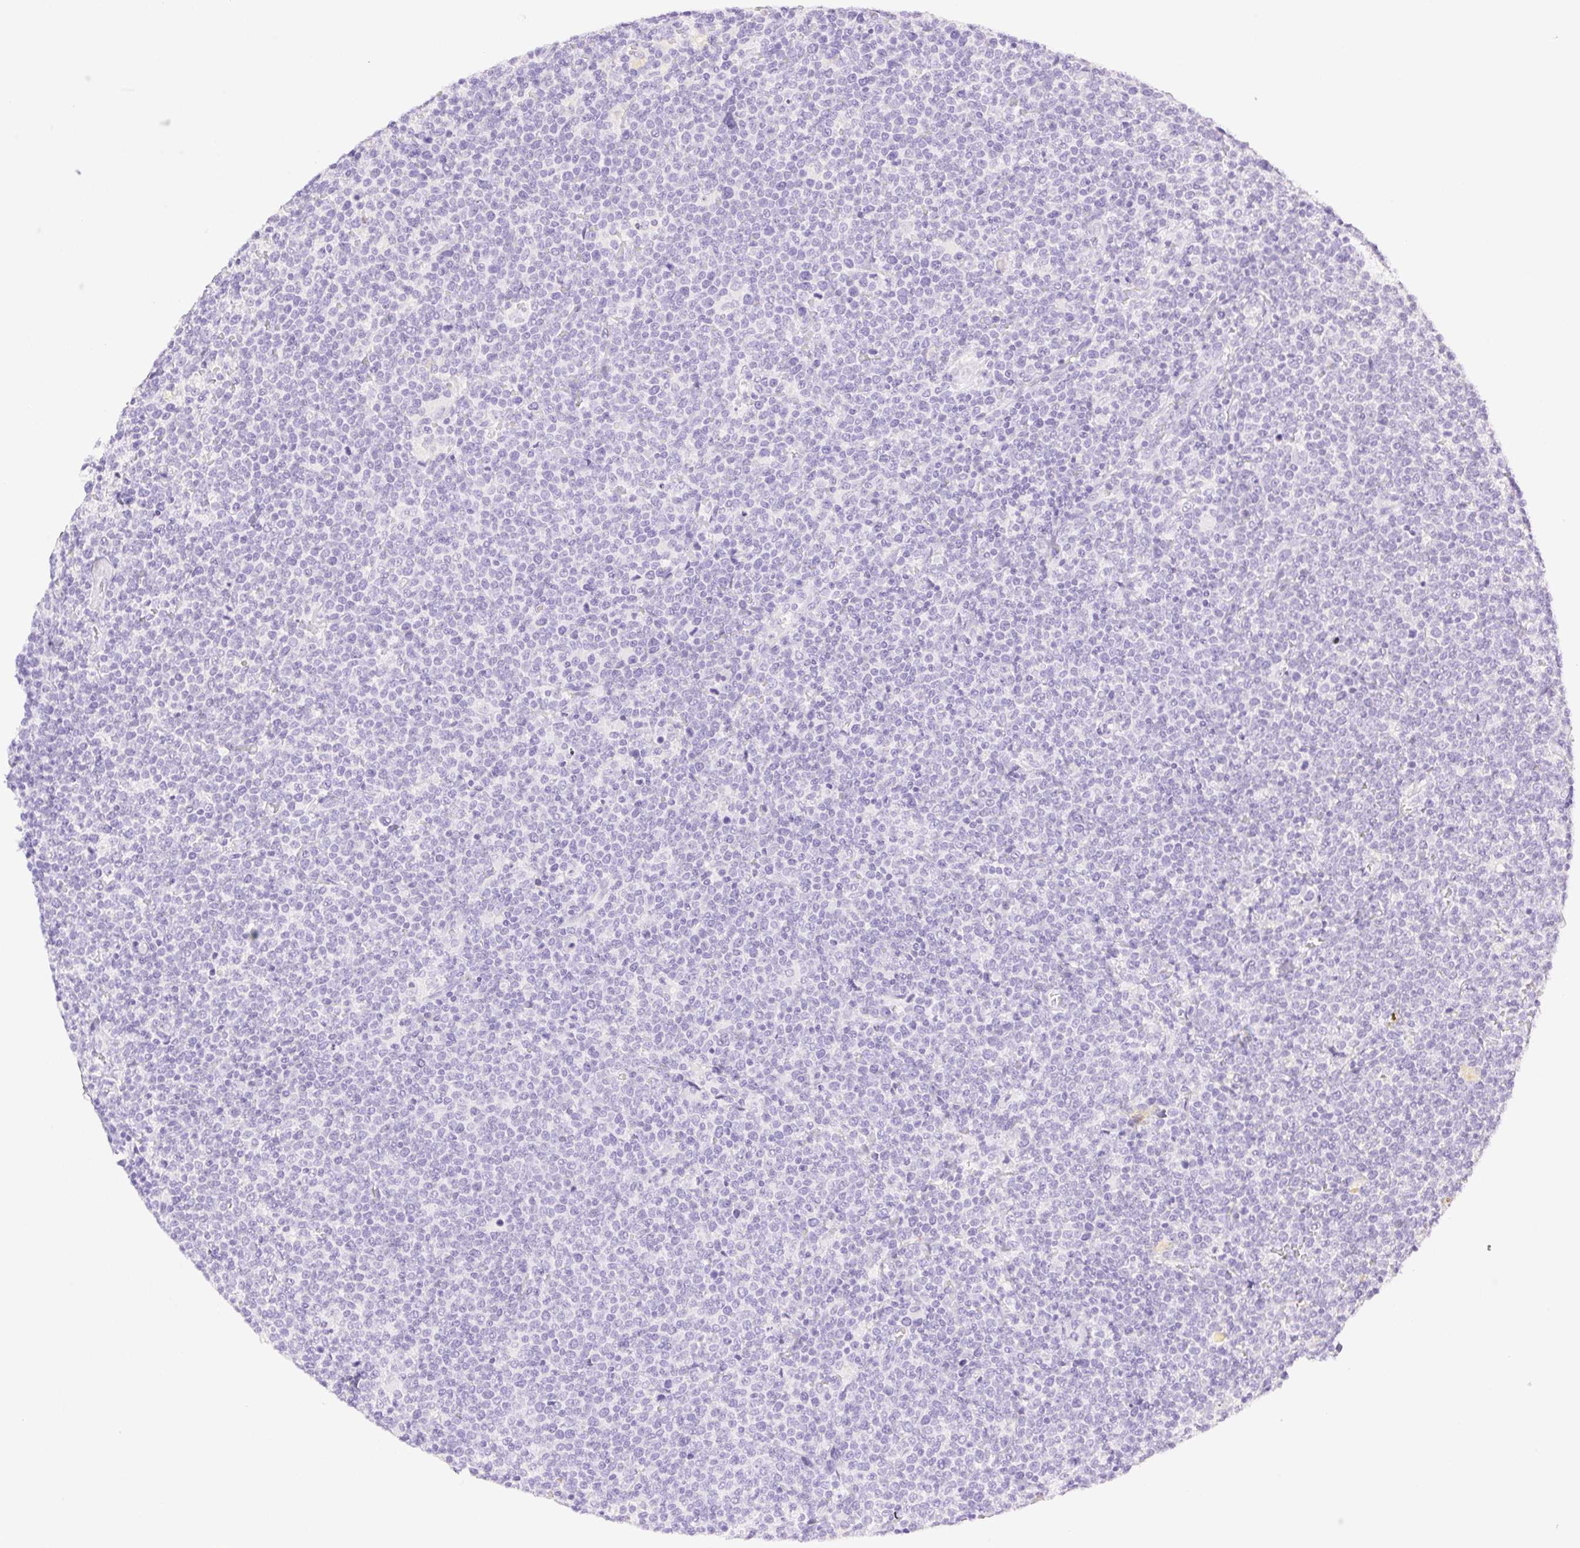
{"staining": {"intensity": "negative", "quantity": "none", "location": "none"}, "tissue": "lymphoma", "cell_type": "Tumor cells", "image_type": "cancer", "snomed": [{"axis": "morphology", "description": "Malignant lymphoma, non-Hodgkin's type, High grade"}, {"axis": "topography", "description": "Lymph node"}], "caption": "The photomicrograph displays no staining of tumor cells in lymphoma.", "gene": "SPACA4", "patient": {"sex": "male", "age": 61}}